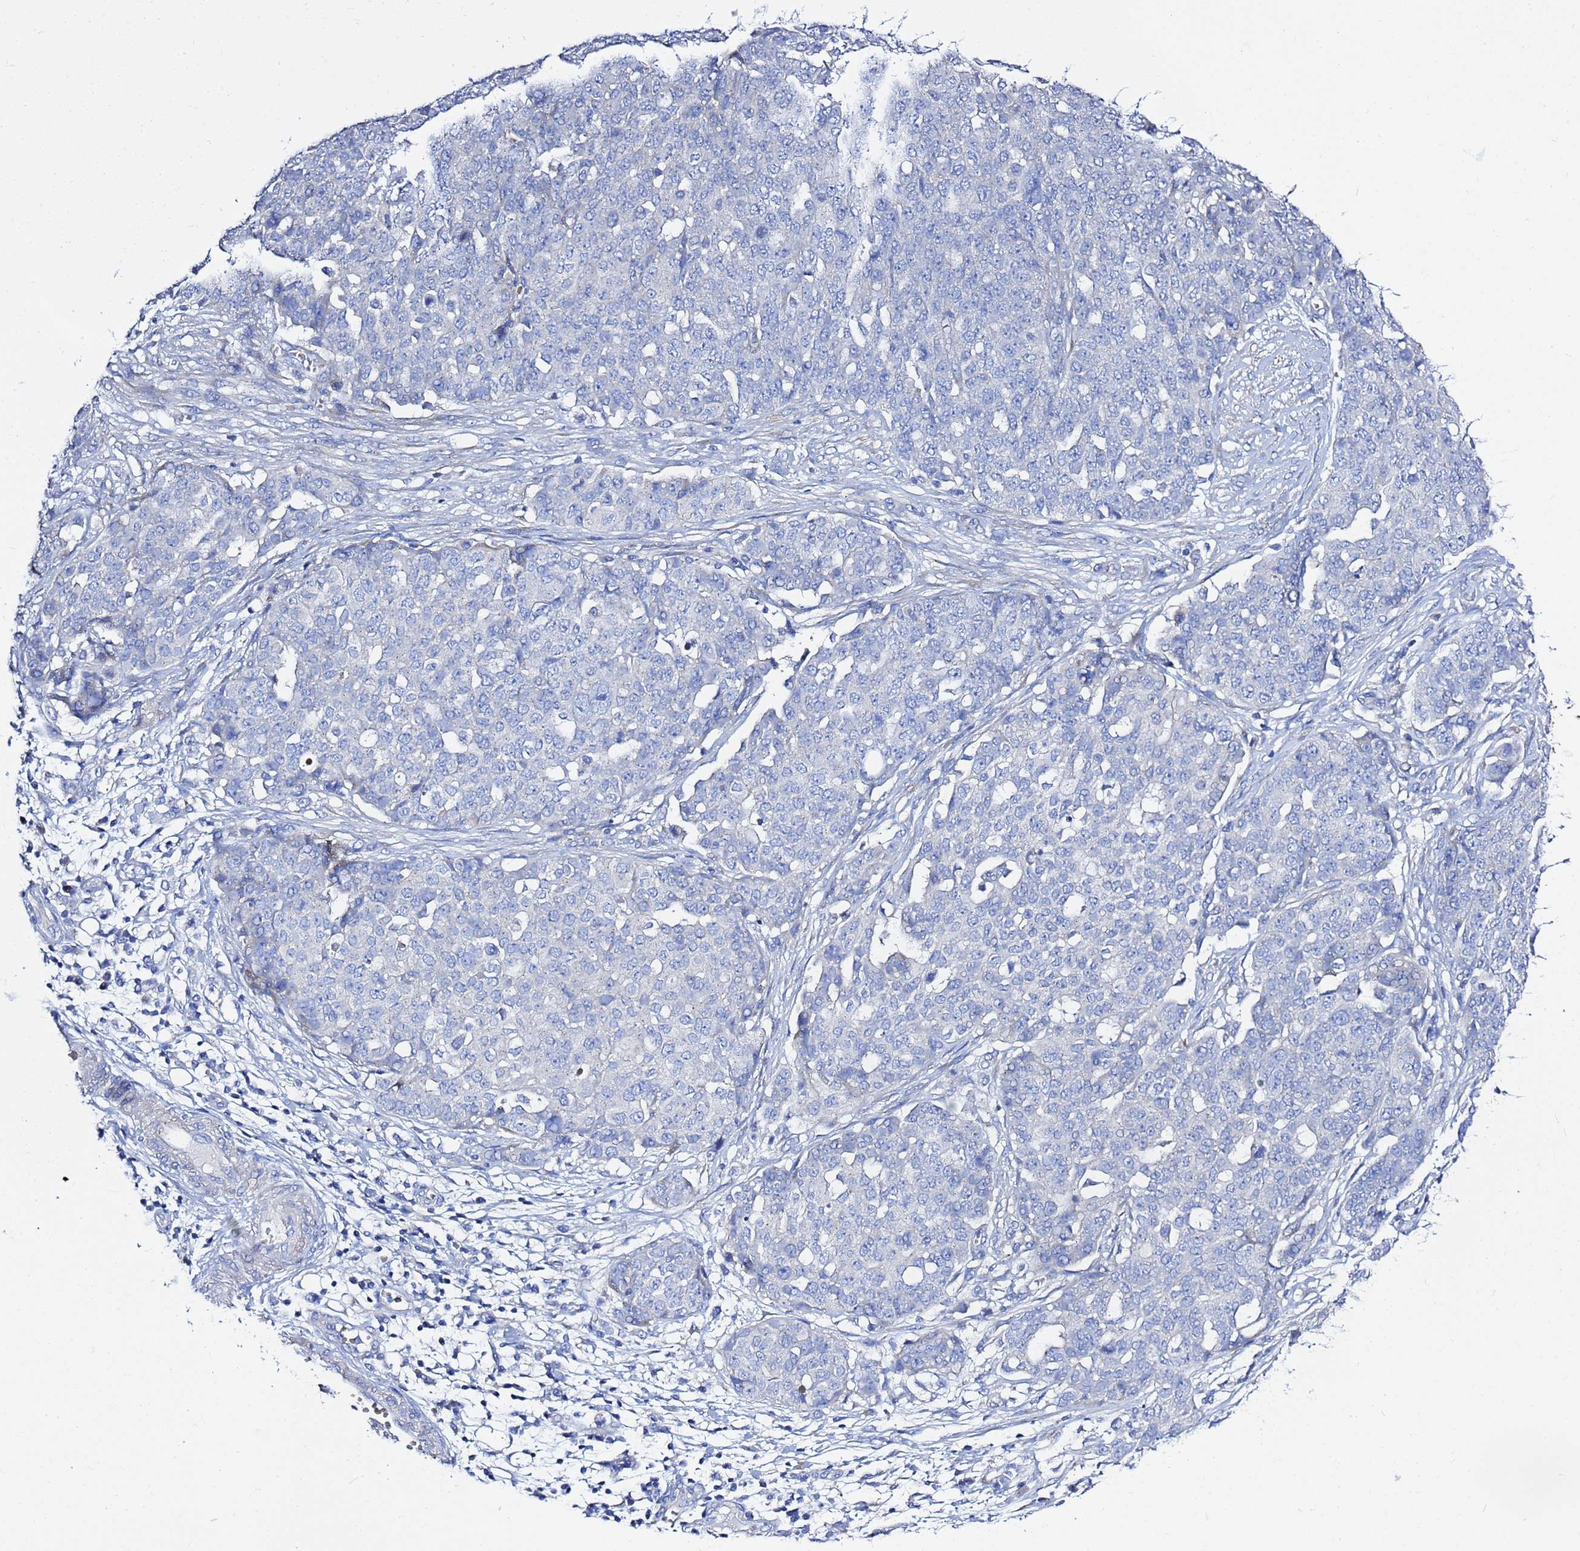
{"staining": {"intensity": "negative", "quantity": "none", "location": "none"}, "tissue": "ovarian cancer", "cell_type": "Tumor cells", "image_type": "cancer", "snomed": [{"axis": "morphology", "description": "Cystadenocarcinoma, serous, NOS"}, {"axis": "topography", "description": "Soft tissue"}, {"axis": "topography", "description": "Ovary"}], "caption": "This is a histopathology image of IHC staining of ovarian serous cystadenocarcinoma, which shows no expression in tumor cells. (Brightfield microscopy of DAB (3,3'-diaminobenzidine) IHC at high magnification).", "gene": "USP18", "patient": {"sex": "female", "age": 57}}